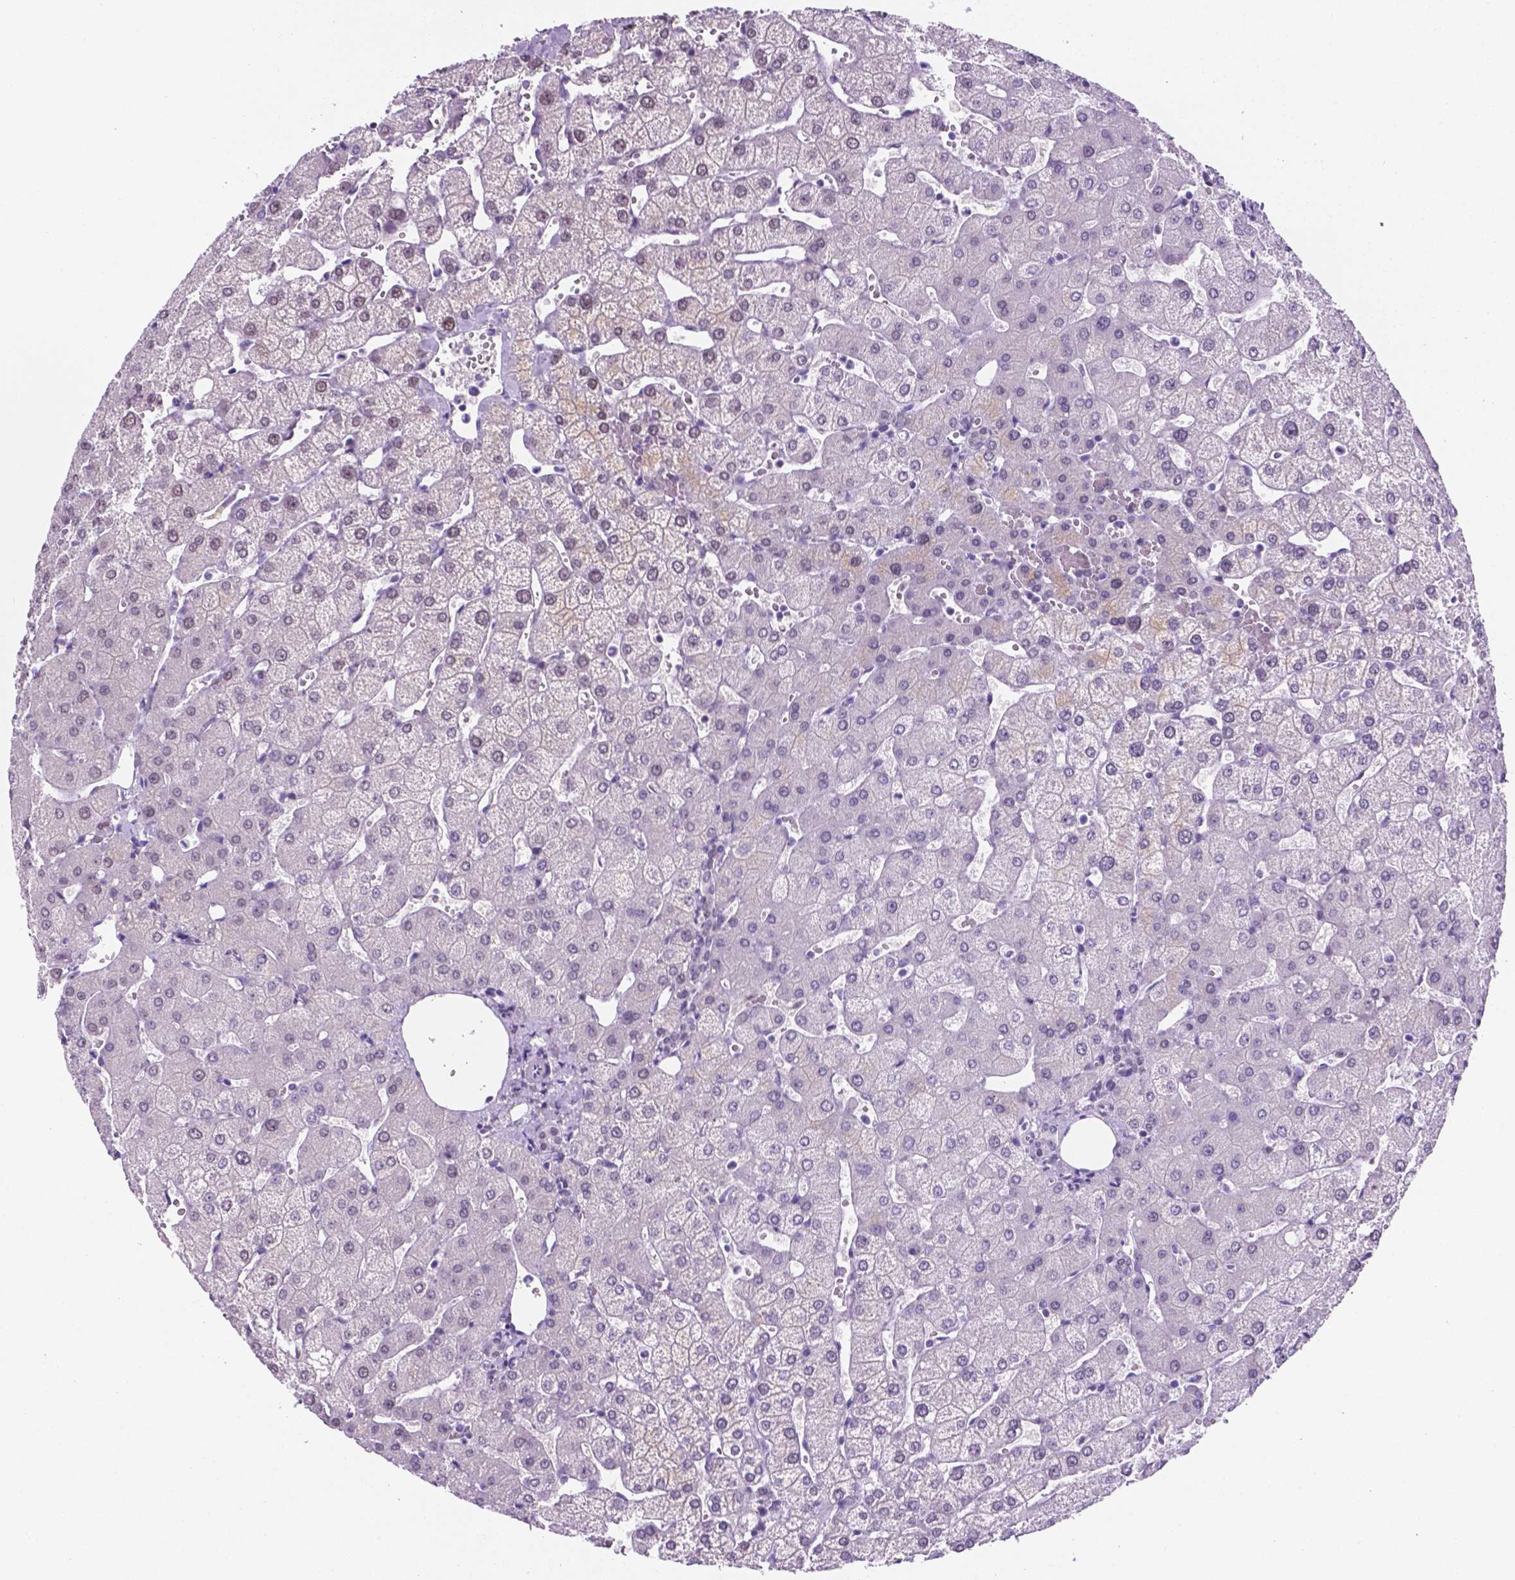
{"staining": {"intensity": "negative", "quantity": "none", "location": "none"}, "tissue": "liver", "cell_type": "Cholangiocytes", "image_type": "normal", "snomed": [{"axis": "morphology", "description": "Normal tissue, NOS"}, {"axis": "topography", "description": "Liver"}], "caption": "A histopathology image of liver stained for a protein displays no brown staining in cholangiocytes.", "gene": "TMEM210", "patient": {"sex": "female", "age": 54}}